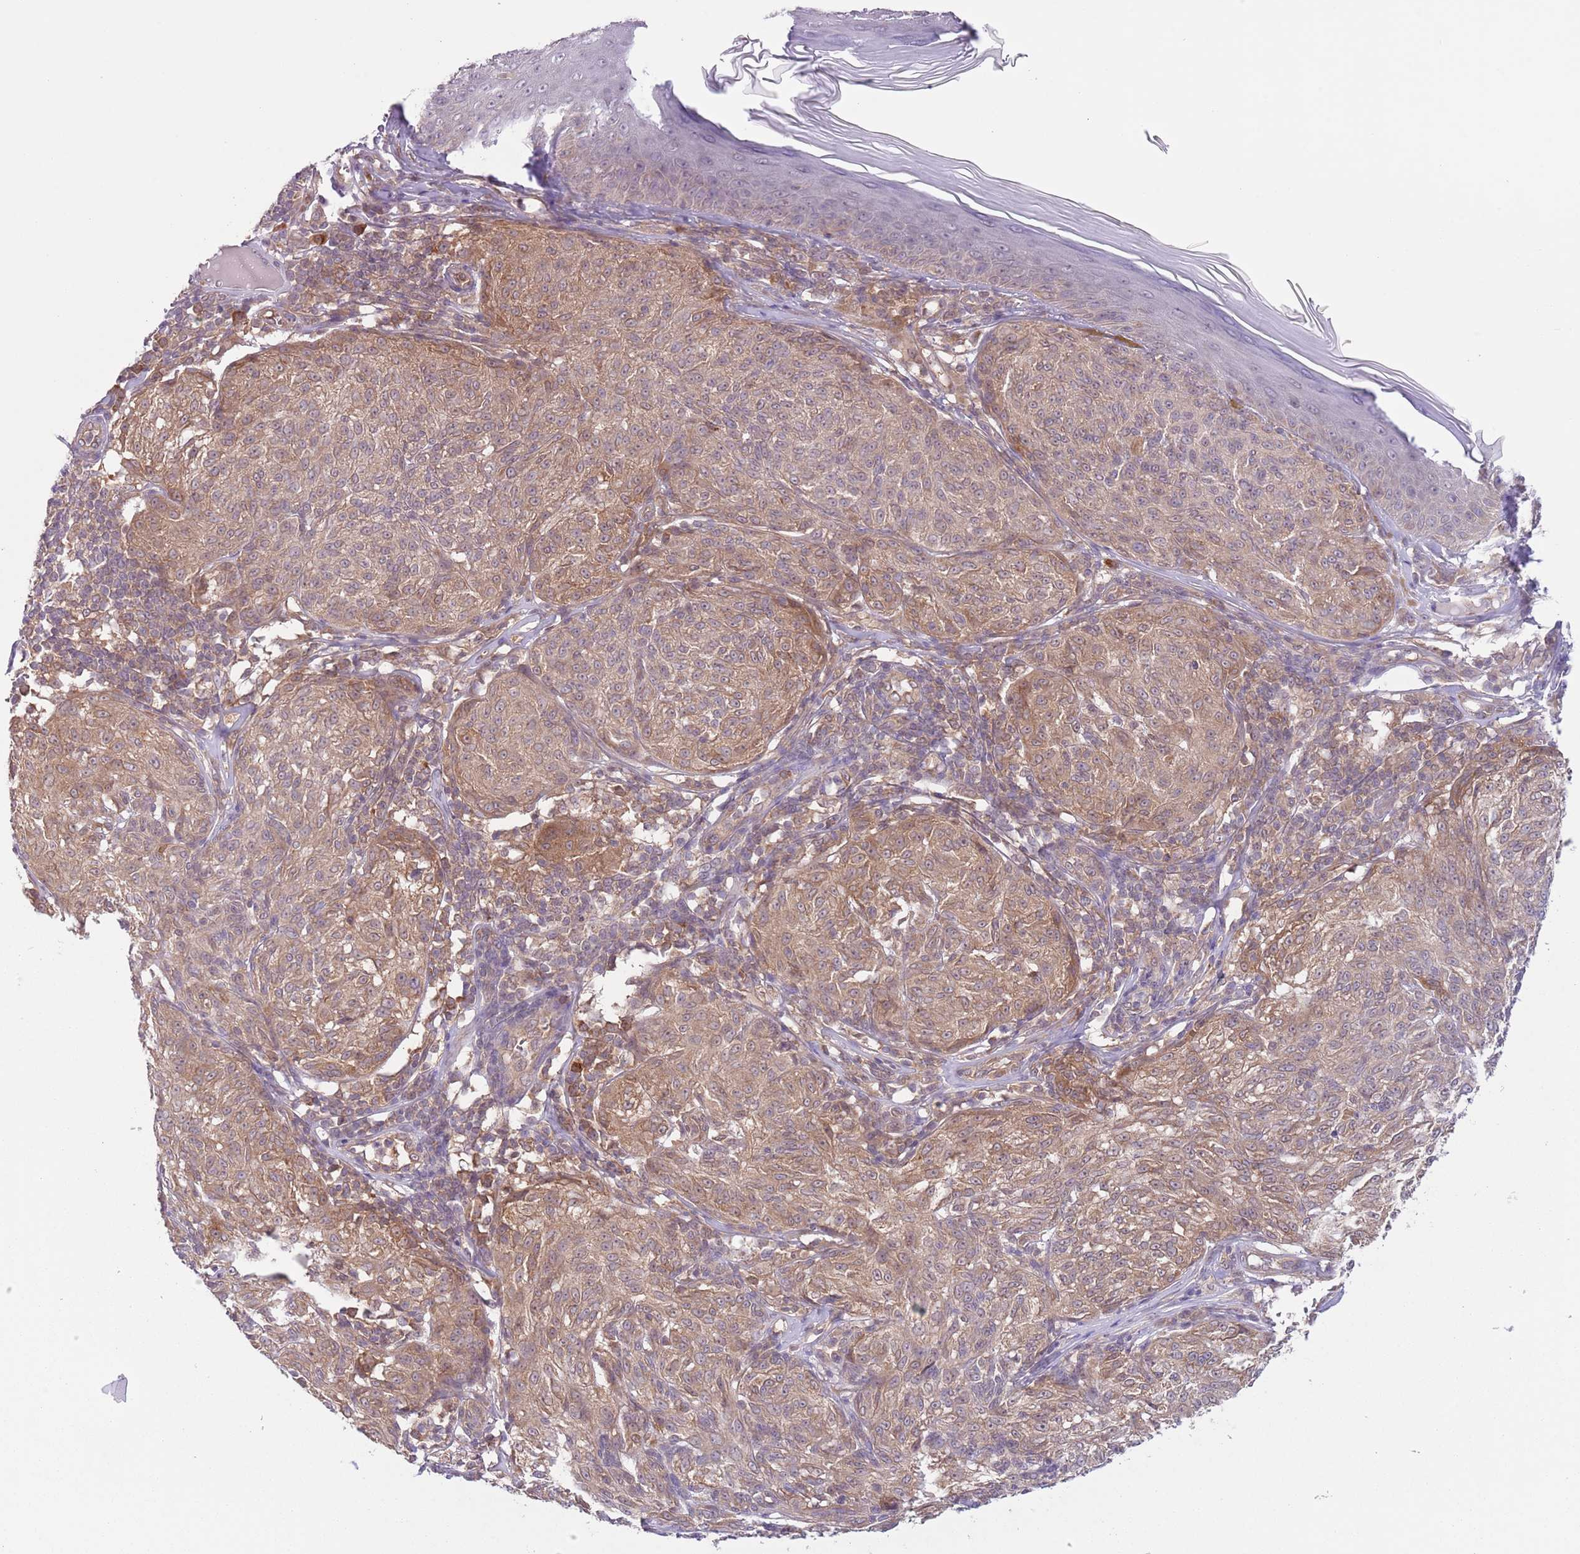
{"staining": {"intensity": "moderate", "quantity": "25%-75%", "location": "cytoplasmic/membranous"}, "tissue": "melanoma", "cell_type": "Tumor cells", "image_type": "cancer", "snomed": [{"axis": "morphology", "description": "Malignant melanoma, NOS"}, {"axis": "topography", "description": "Skin"}], "caption": "Protein positivity by immunohistochemistry (IHC) demonstrates moderate cytoplasmic/membranous staining in about 25%-75% of tumor cells in melanoma. (brown staining indicates protein expression, while blue staining denotes nuclei).", "gene": "COPE", "patient": {"sex": "female", "age": 63}}